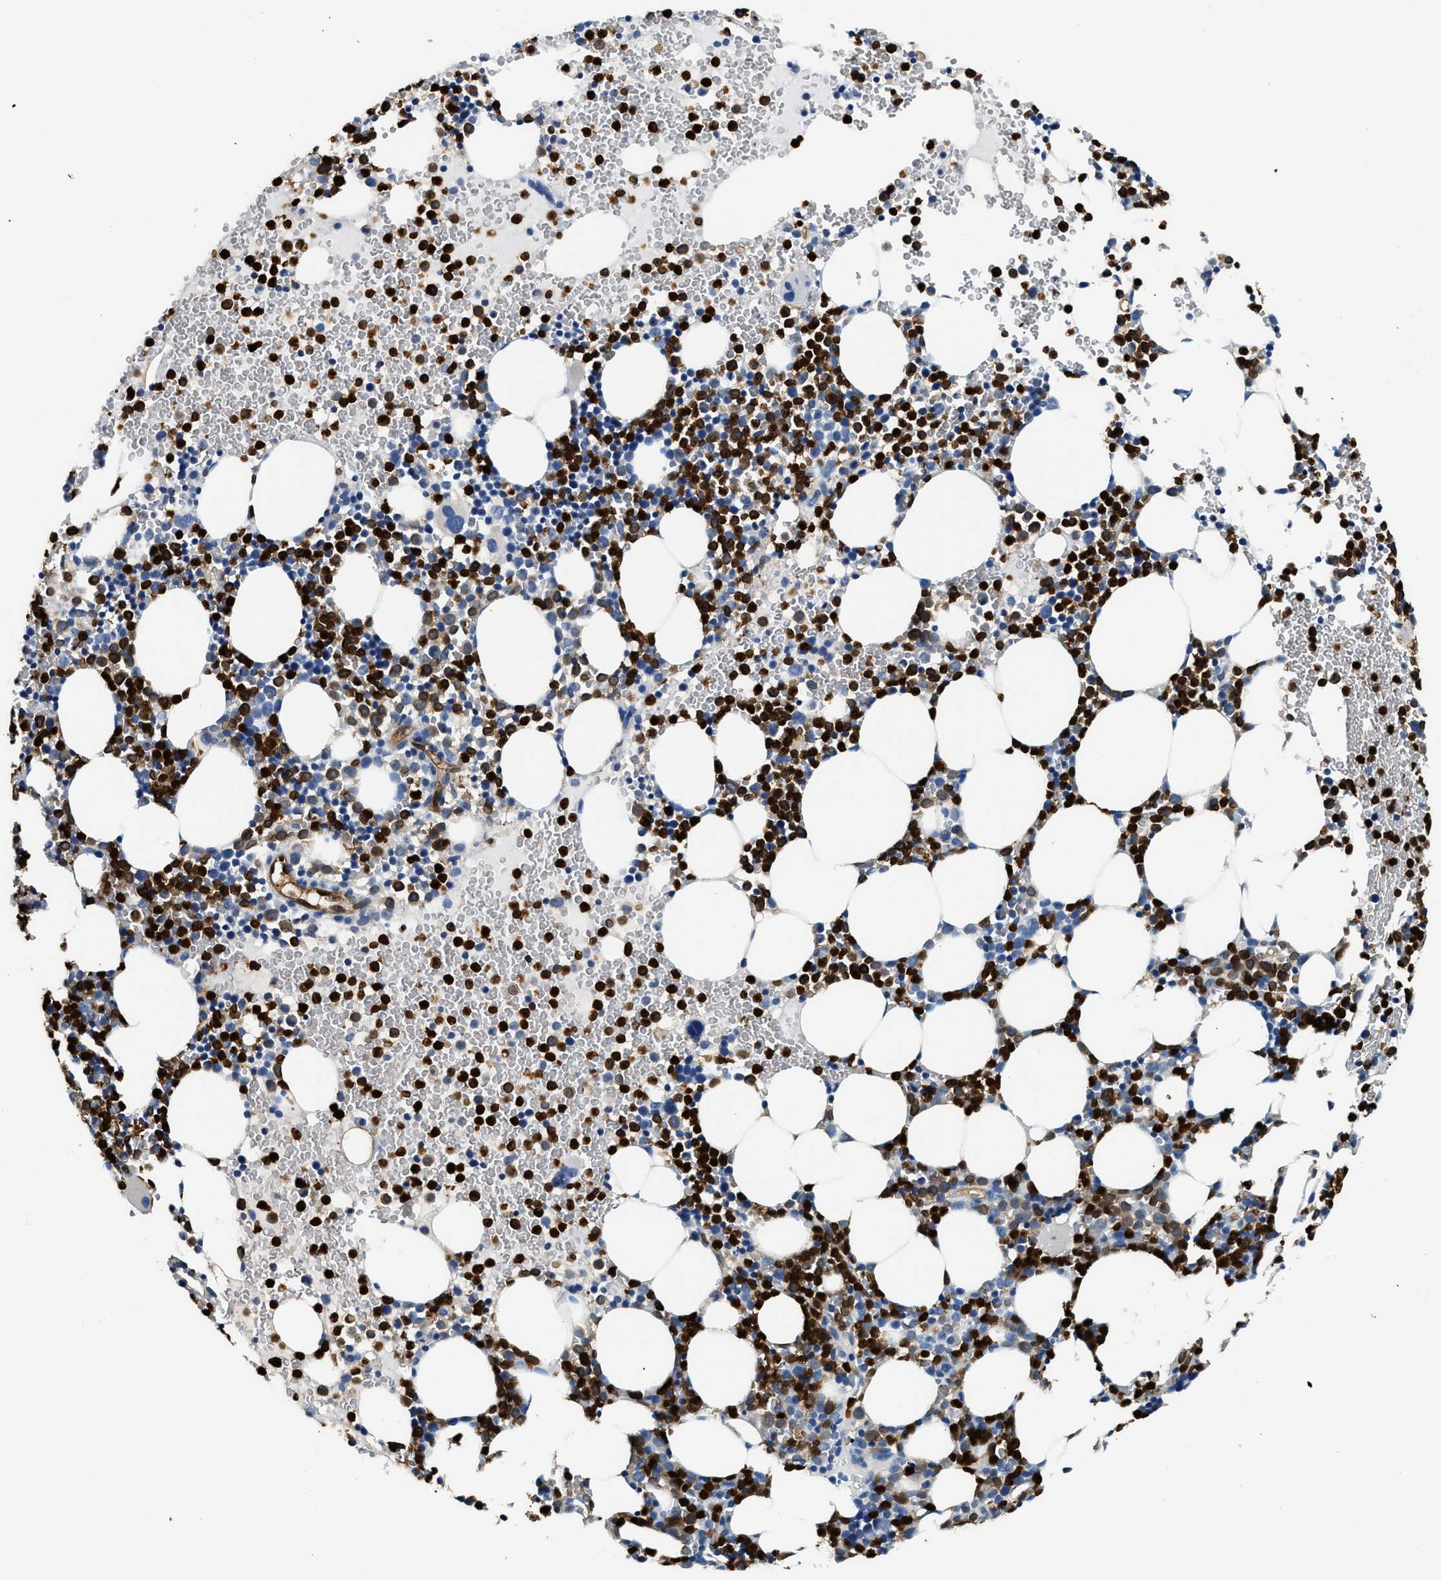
{"staining": {"intensity": "strong", "quantity": "25%-75%", "location": "cytoplasmic/membranous"}, "tissue": "bone marrow", "cell_type": "Hematopoietic cells", "image_type": "normal", "snomed": [{"axis": "morphology", "description": "Normal tissue, NOS"}, {"axis": "morphology", "description": "Inflammation, NOS"}, {"axis": "topography", "description": "Bone marrow"}], "caption": "Protein expression analysis of normal human bone marrow reveals strong cytoplasmic/membranous staining in about 25%-75% of hematopoietic cells. The staining was performed using DAB (3,3'-diaminobenzidine) to visualize the protein expression in brown, while the nuclei were stained in blue with hematoxylin (Magnification: 20x).", "gene": "ANXA3", "patient": {"sex": "female", "age": 67}}